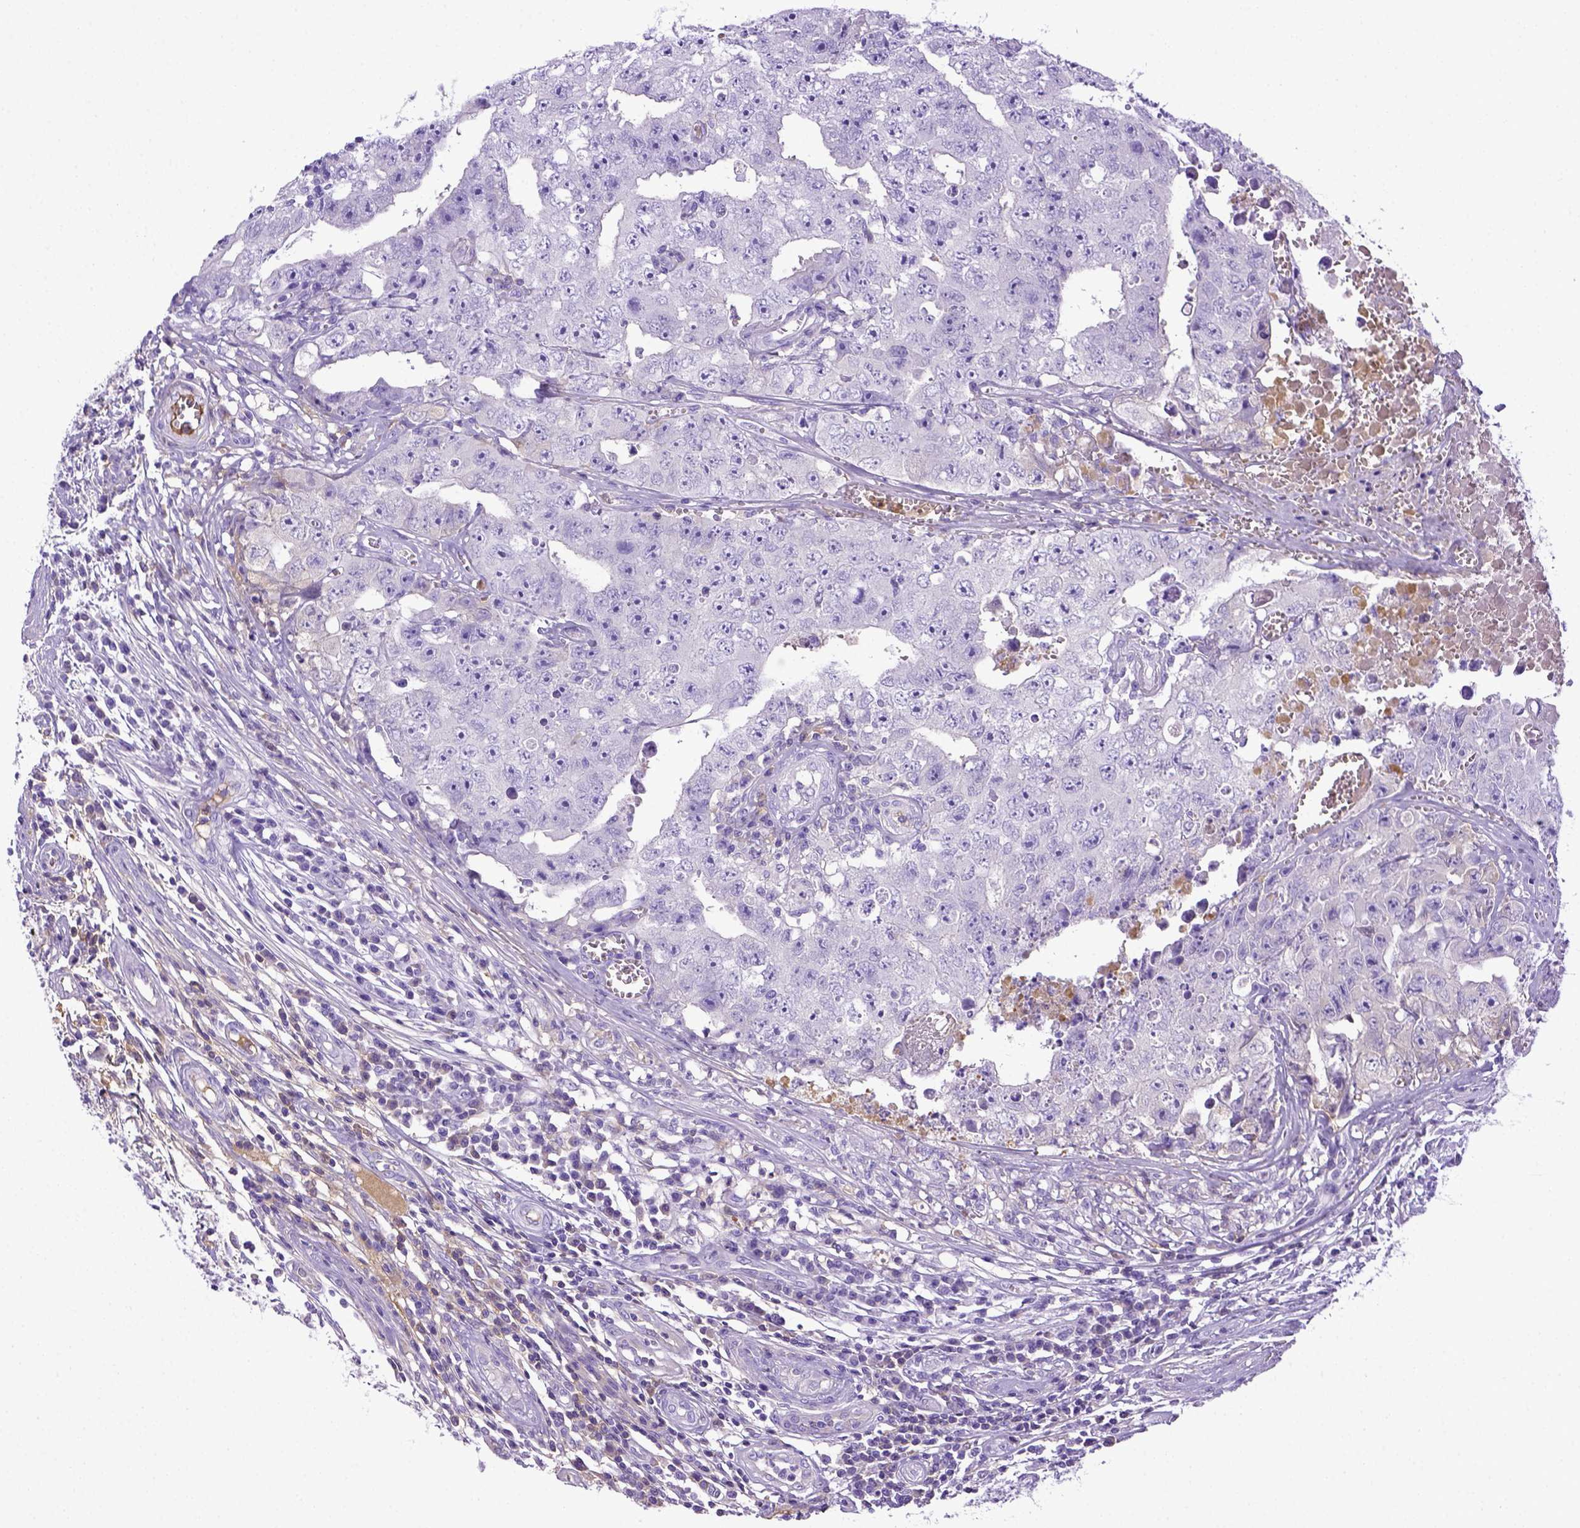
{"staining": {"intensity": "negative", "quantity": "none", "location": "none"}, "tissue": "testis cancer", "cell_type": "Tumor cells", "image_type": "cancer", "snomed": [{"axis": "morphology", "description": "Carcinoma, Embryonal, NOS"}, {"axis": "topography", "description": "Testis"}], "caption": "Immunohistochemistry (IHC) of testis embryonal carcinoma displays no expression in tumor cells.", "gene": "ITIH4", "patient": {"sex": "male", "age": 36}}